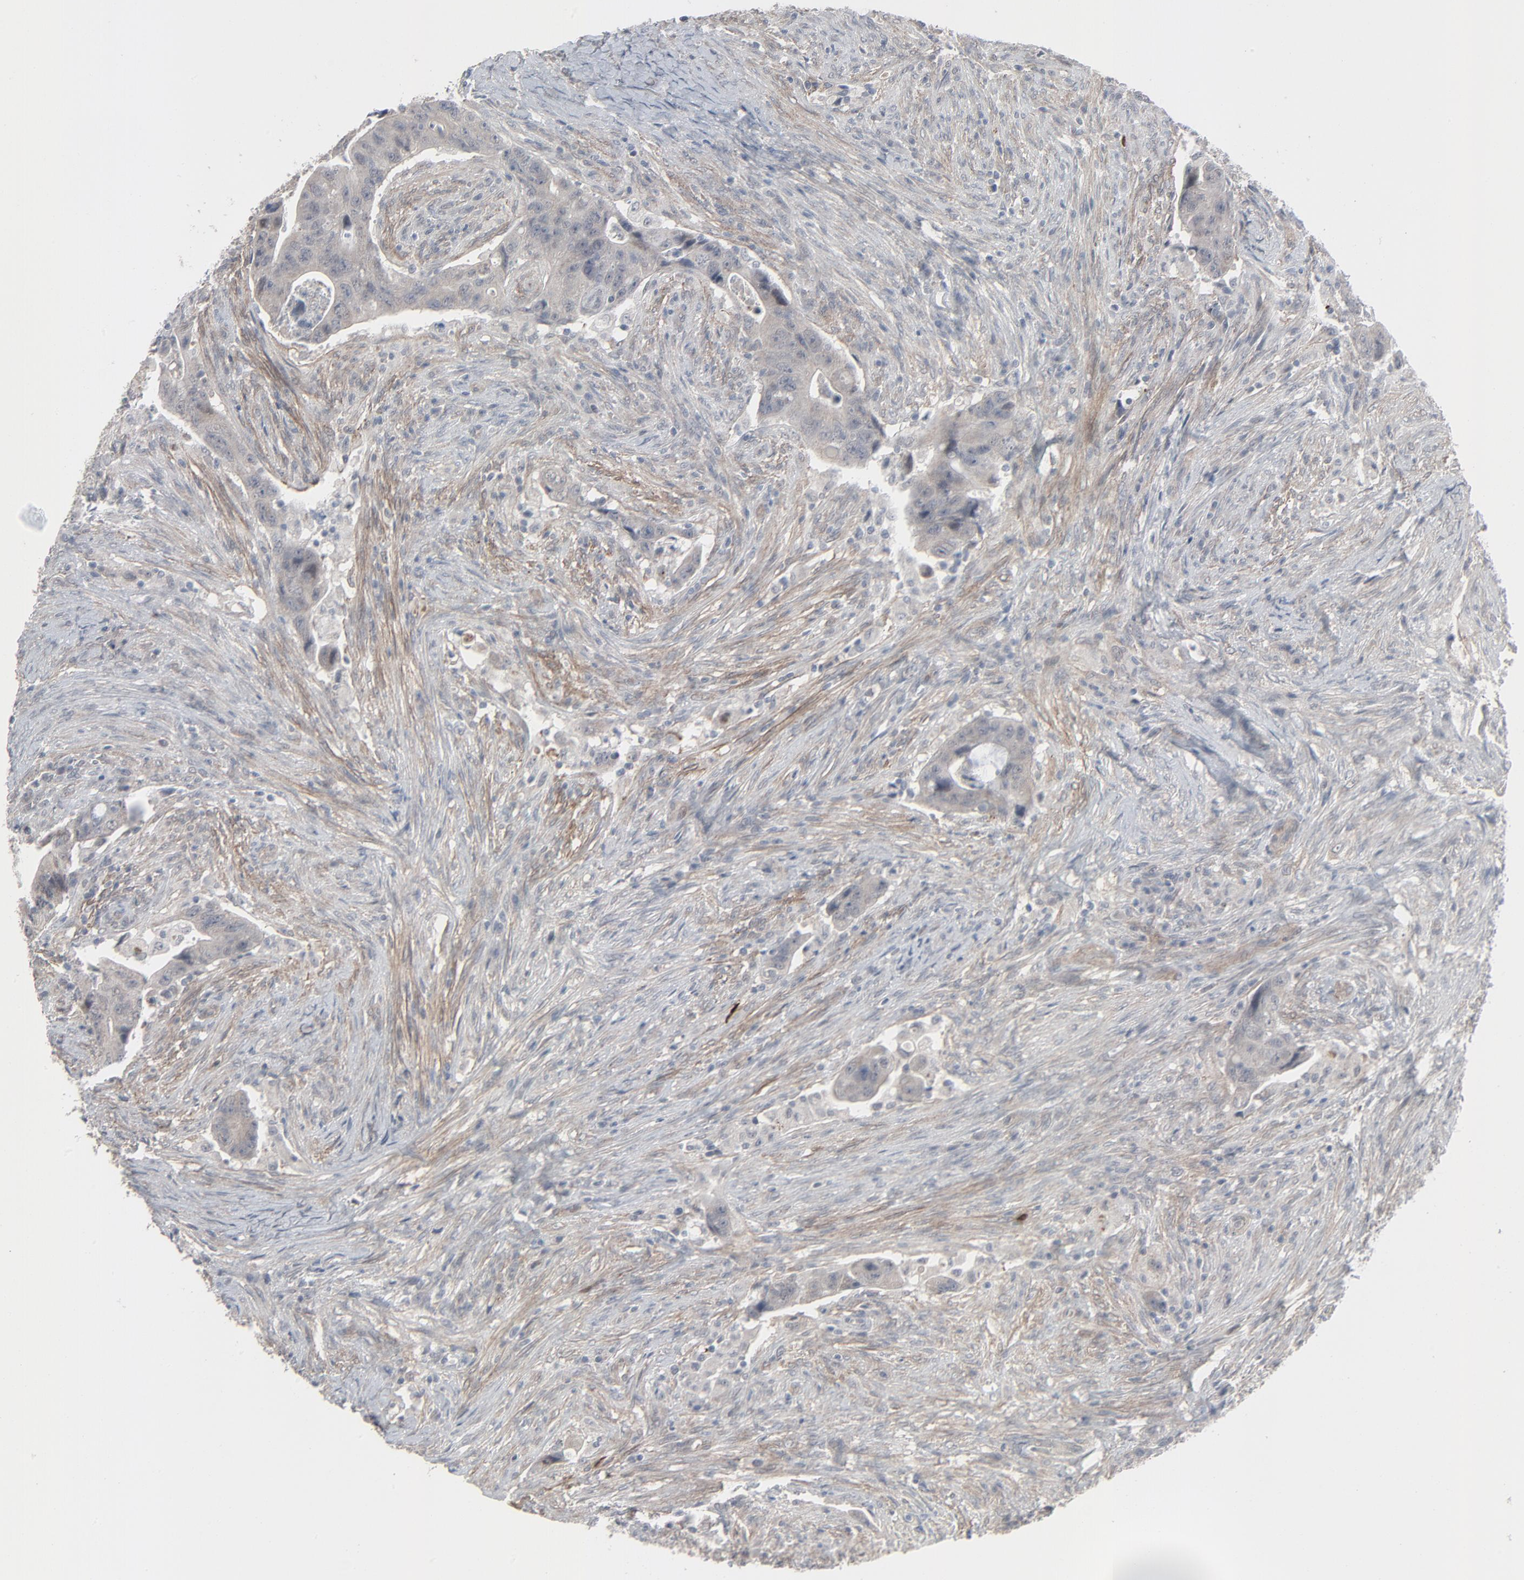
{"staining": {"intensity": "weak", "quantity": ">75%", "location": "cytoplasmic/membranous"}, "tissue": "colorectal cancer", "cell_type": "Tumor cells", "image_type": "cancer", "snomed": [{"axis": "morphology", "description": "Adenocarcinoma, NOS"}, {"axis": "topography", "description": "Rectum"}], "caption": "The photomicrograph exhibits immunohistochemical staining of colorectal cancer. There is weak cytoplasmic/membranous expression is seen in approximately >75% of tumor cells.", "gene": "NEUROD1", "patient": {"sex": "female", "age": 71}}